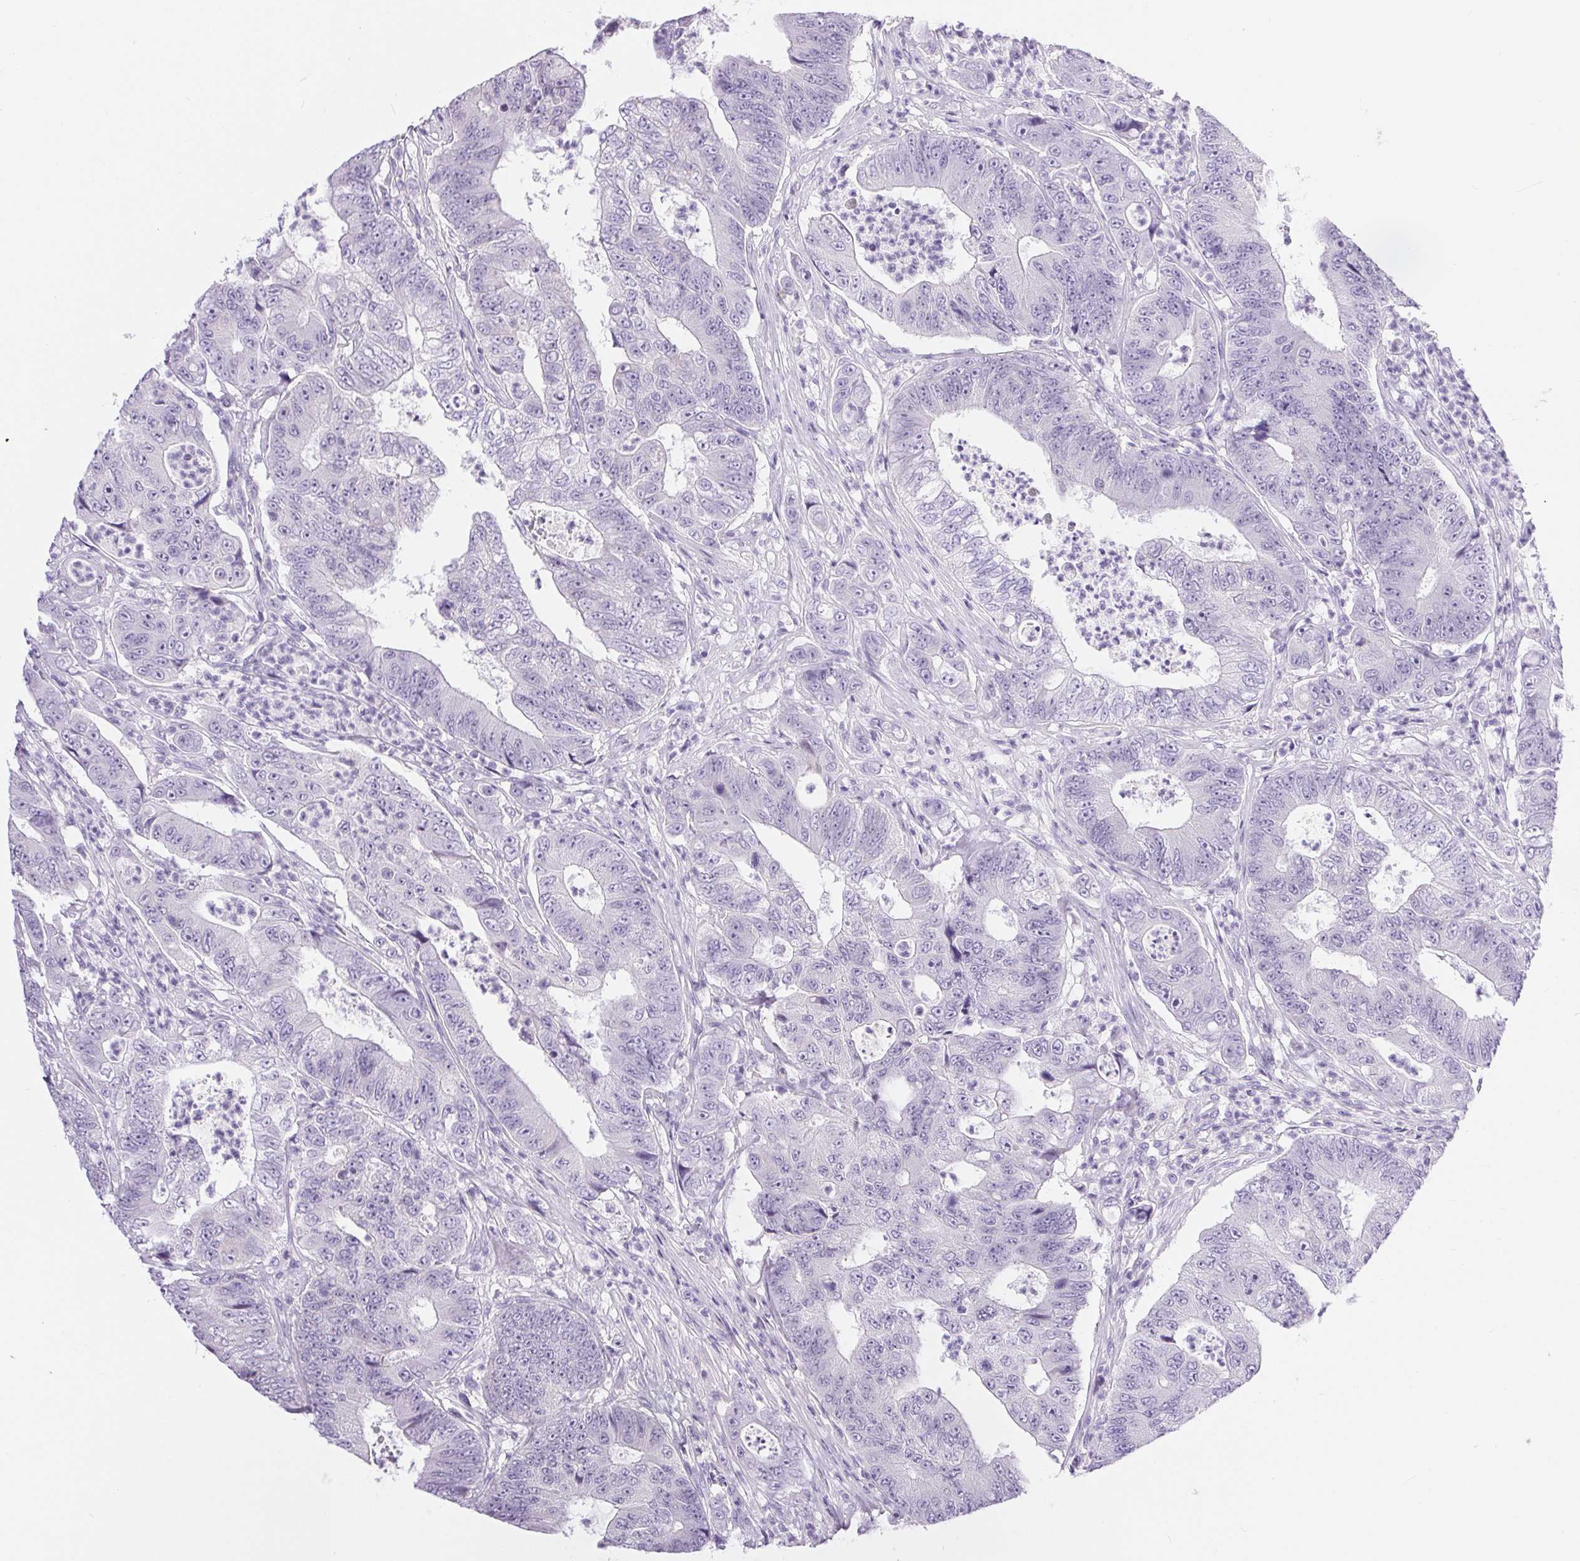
{"staining": {"intensity": "negative", "quantity": "none", "location": "none"}, "tissue": "colorectal cancer", "cell_type": "Tumor cells", "image_type": "cancer", "snomed": [{"axis": "morphology", "description": "Adenocarcinoma, NOS"}, {"axis": "topography", "description": "Colon"}], "caption": "This is an immunohistochemistry photomicrograph of colorectal adenocarcinoma. There is no staining in tumor cells.", "gene": "XDH", "patient": {"sex": "female", "age": 48}}